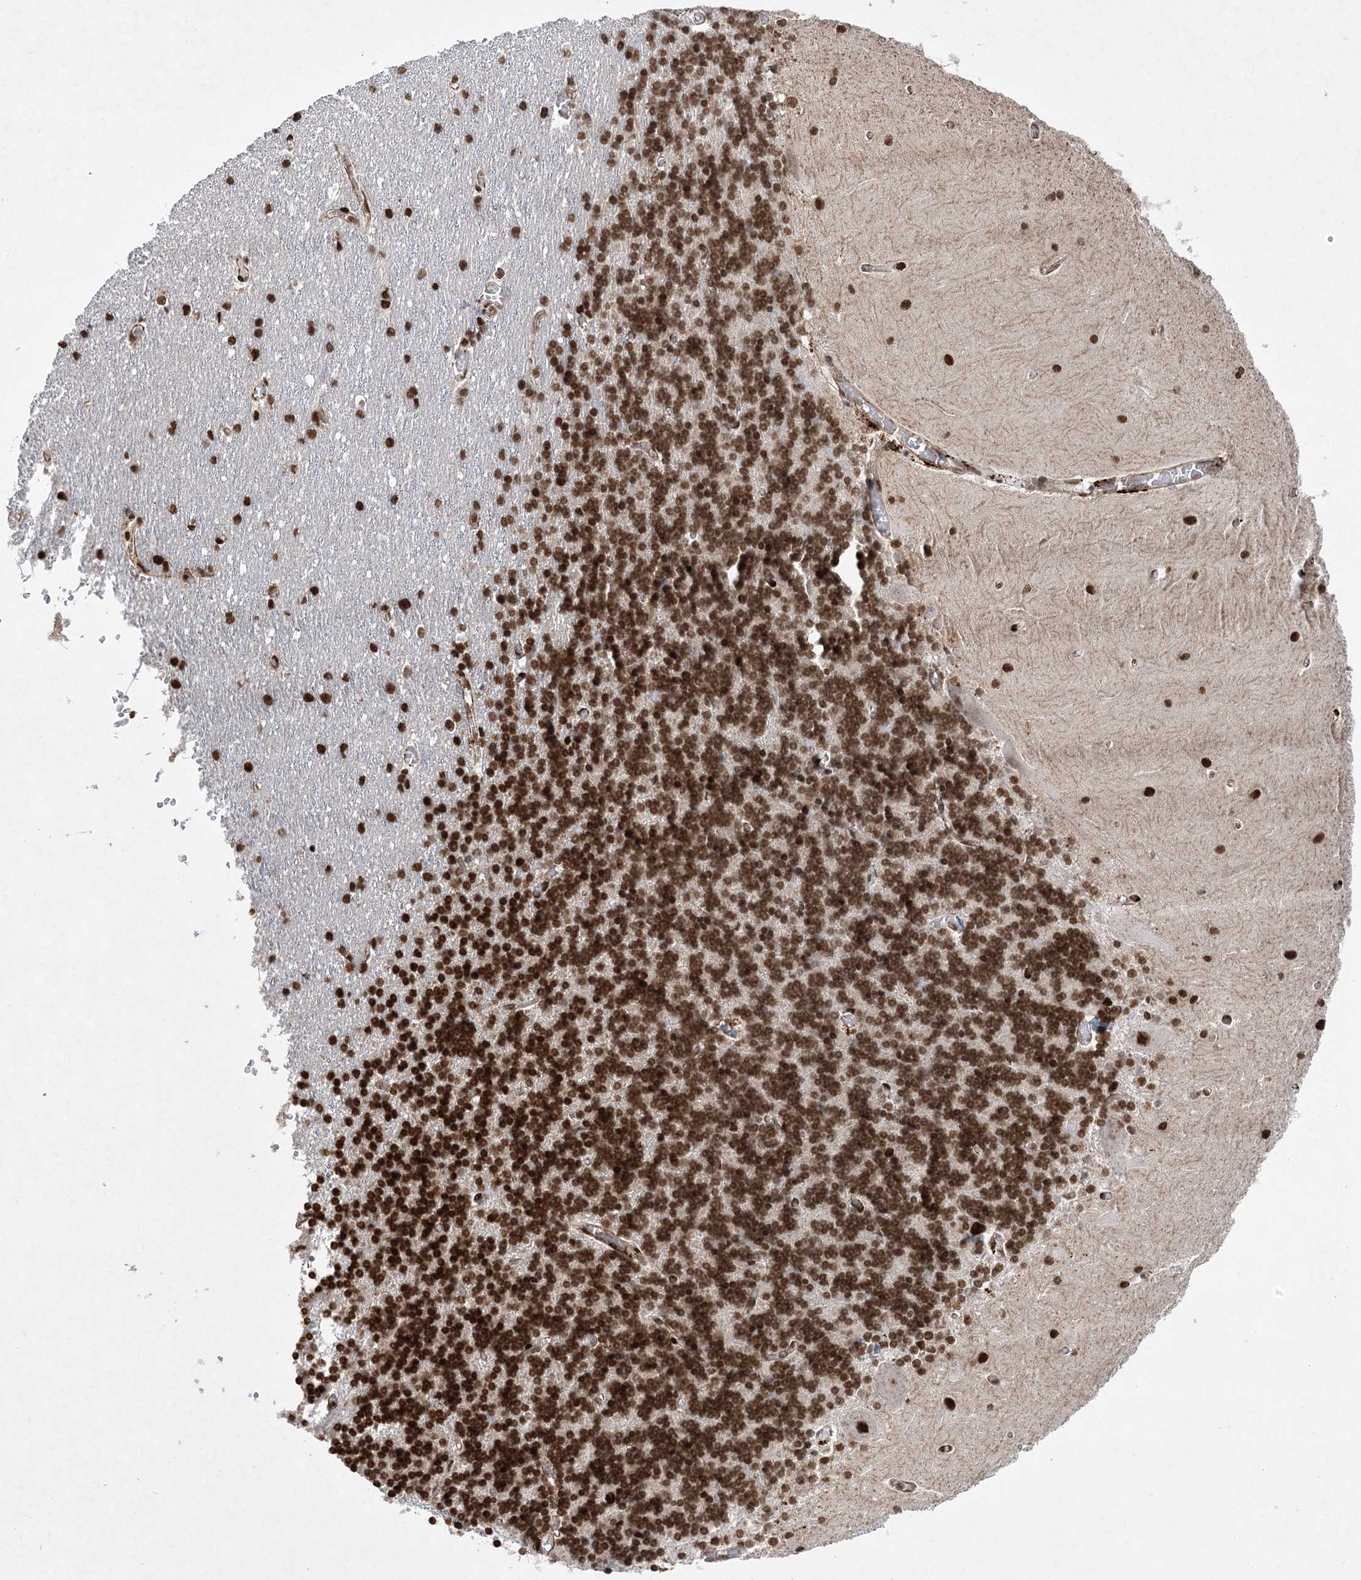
{"staining": {"intensity": "strong", "quantity": "25%-75%", "location": "nuclear"}, "tissue": "cerebellum", "cell_type": "Cells in granular layer", "image_type": "normal", "snomed": [{"axis": "morphology", "description": "Normal tissue, NOS"}, {"axis": "topography", "description": "Cerebellum"}], "caption": "About 25%-75% of cells in granular layer in unremarkable human cerebellum show strong nuclear protein staining as visualized by brown immunohistochemical staining.", "gene": "ZCCHC8", "patient": {"sex": "male", "age": 37}}